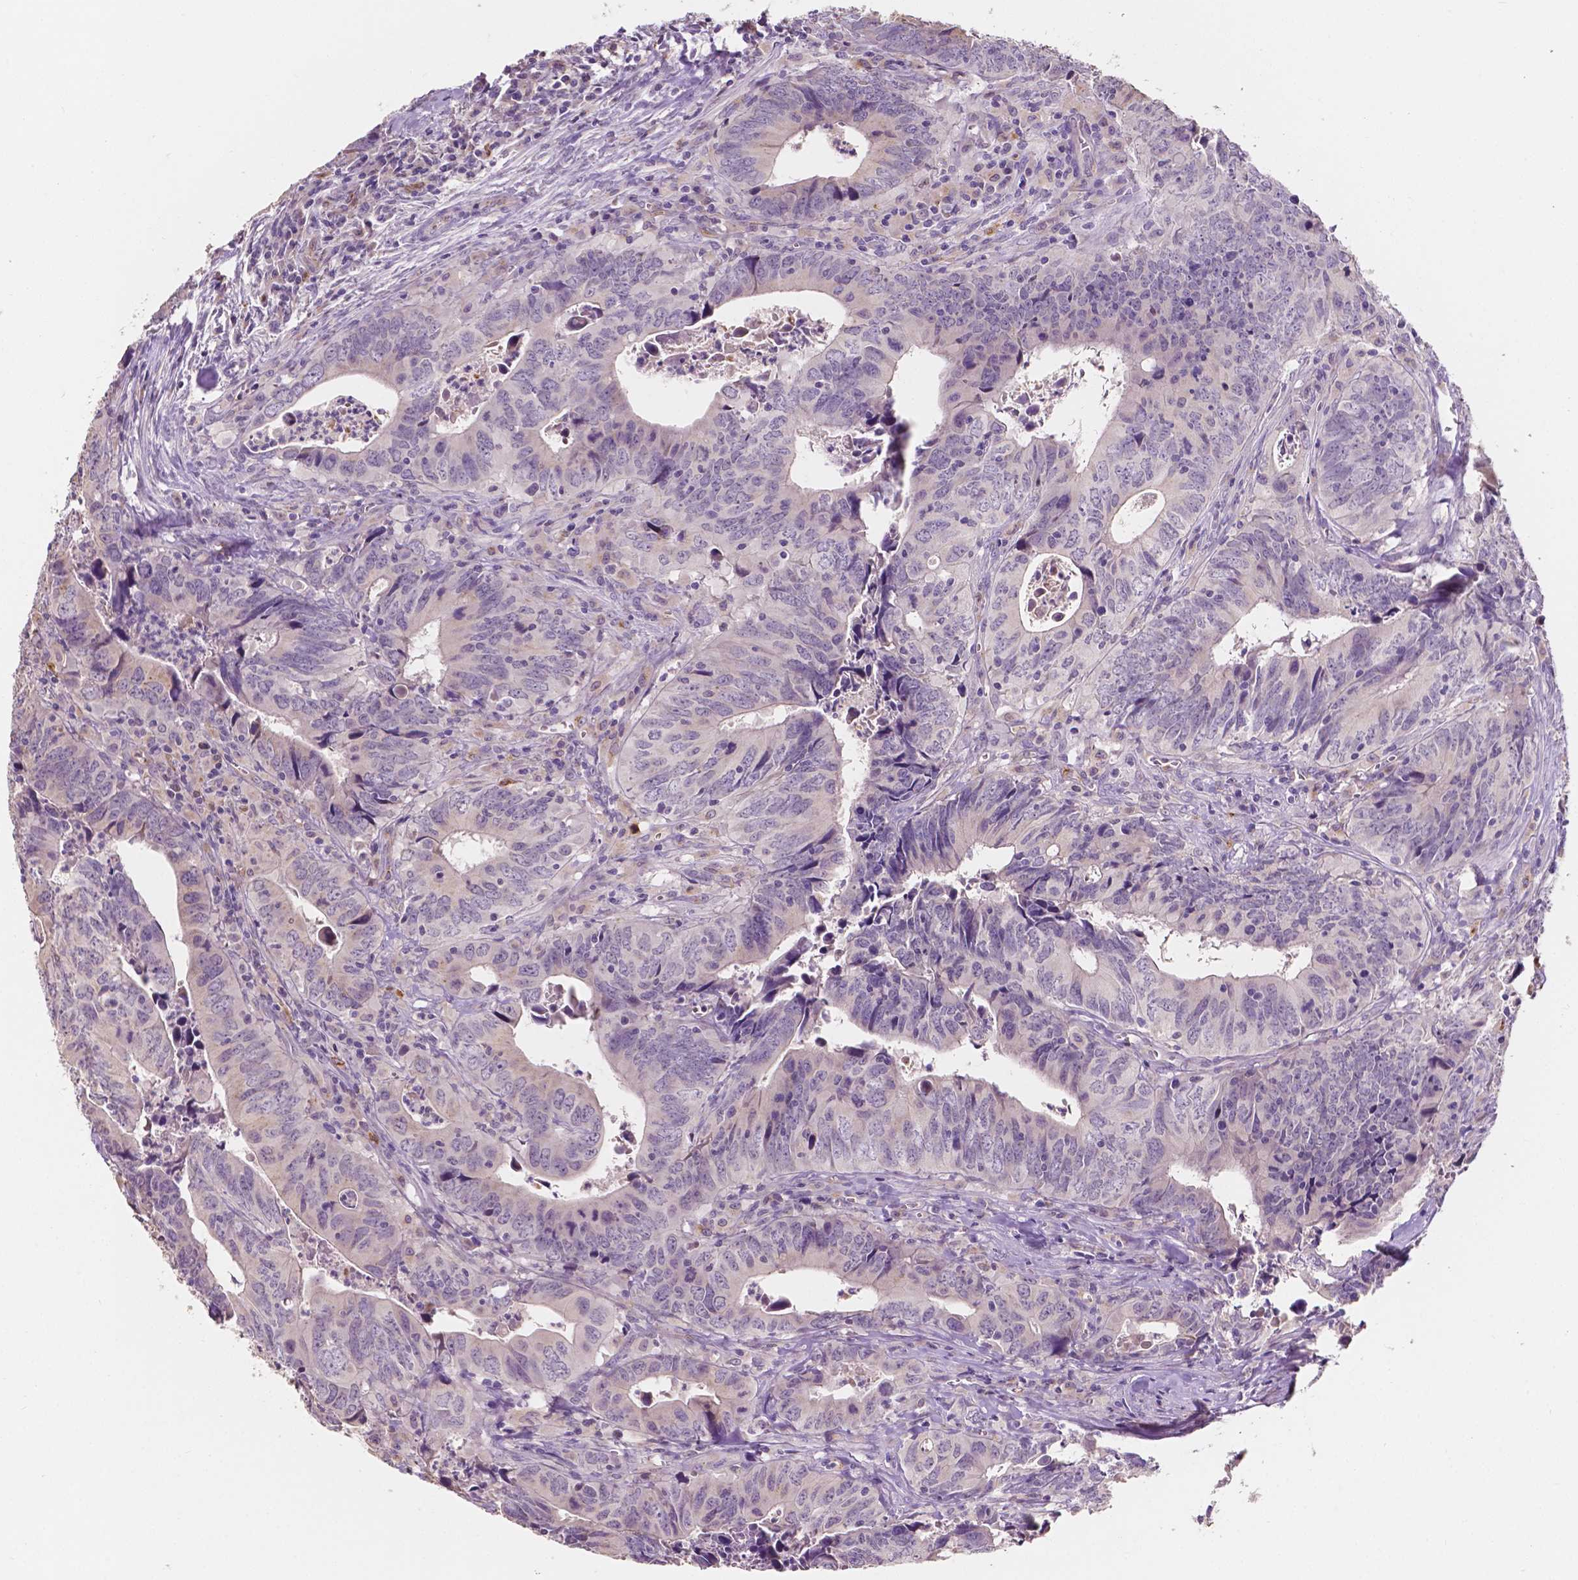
{"staining": {"intensity": "negative", "quantity": "none", "location": "none"}, "tissue": "colorectal cancer", "cell_type": "Tumor cells", "image_type": "cancer", "snomed": [{"axis": "morphology", "description": "Adenocarcinoma, NOS"}, {"axis": "topography", "description": "Colon"}], "caption": "Tumor cells are negative for brown protein staining in adenocarcinoma (colorectal).", "gene": "SLC22A4", "patient": {"sex": "female", "age": 82}}